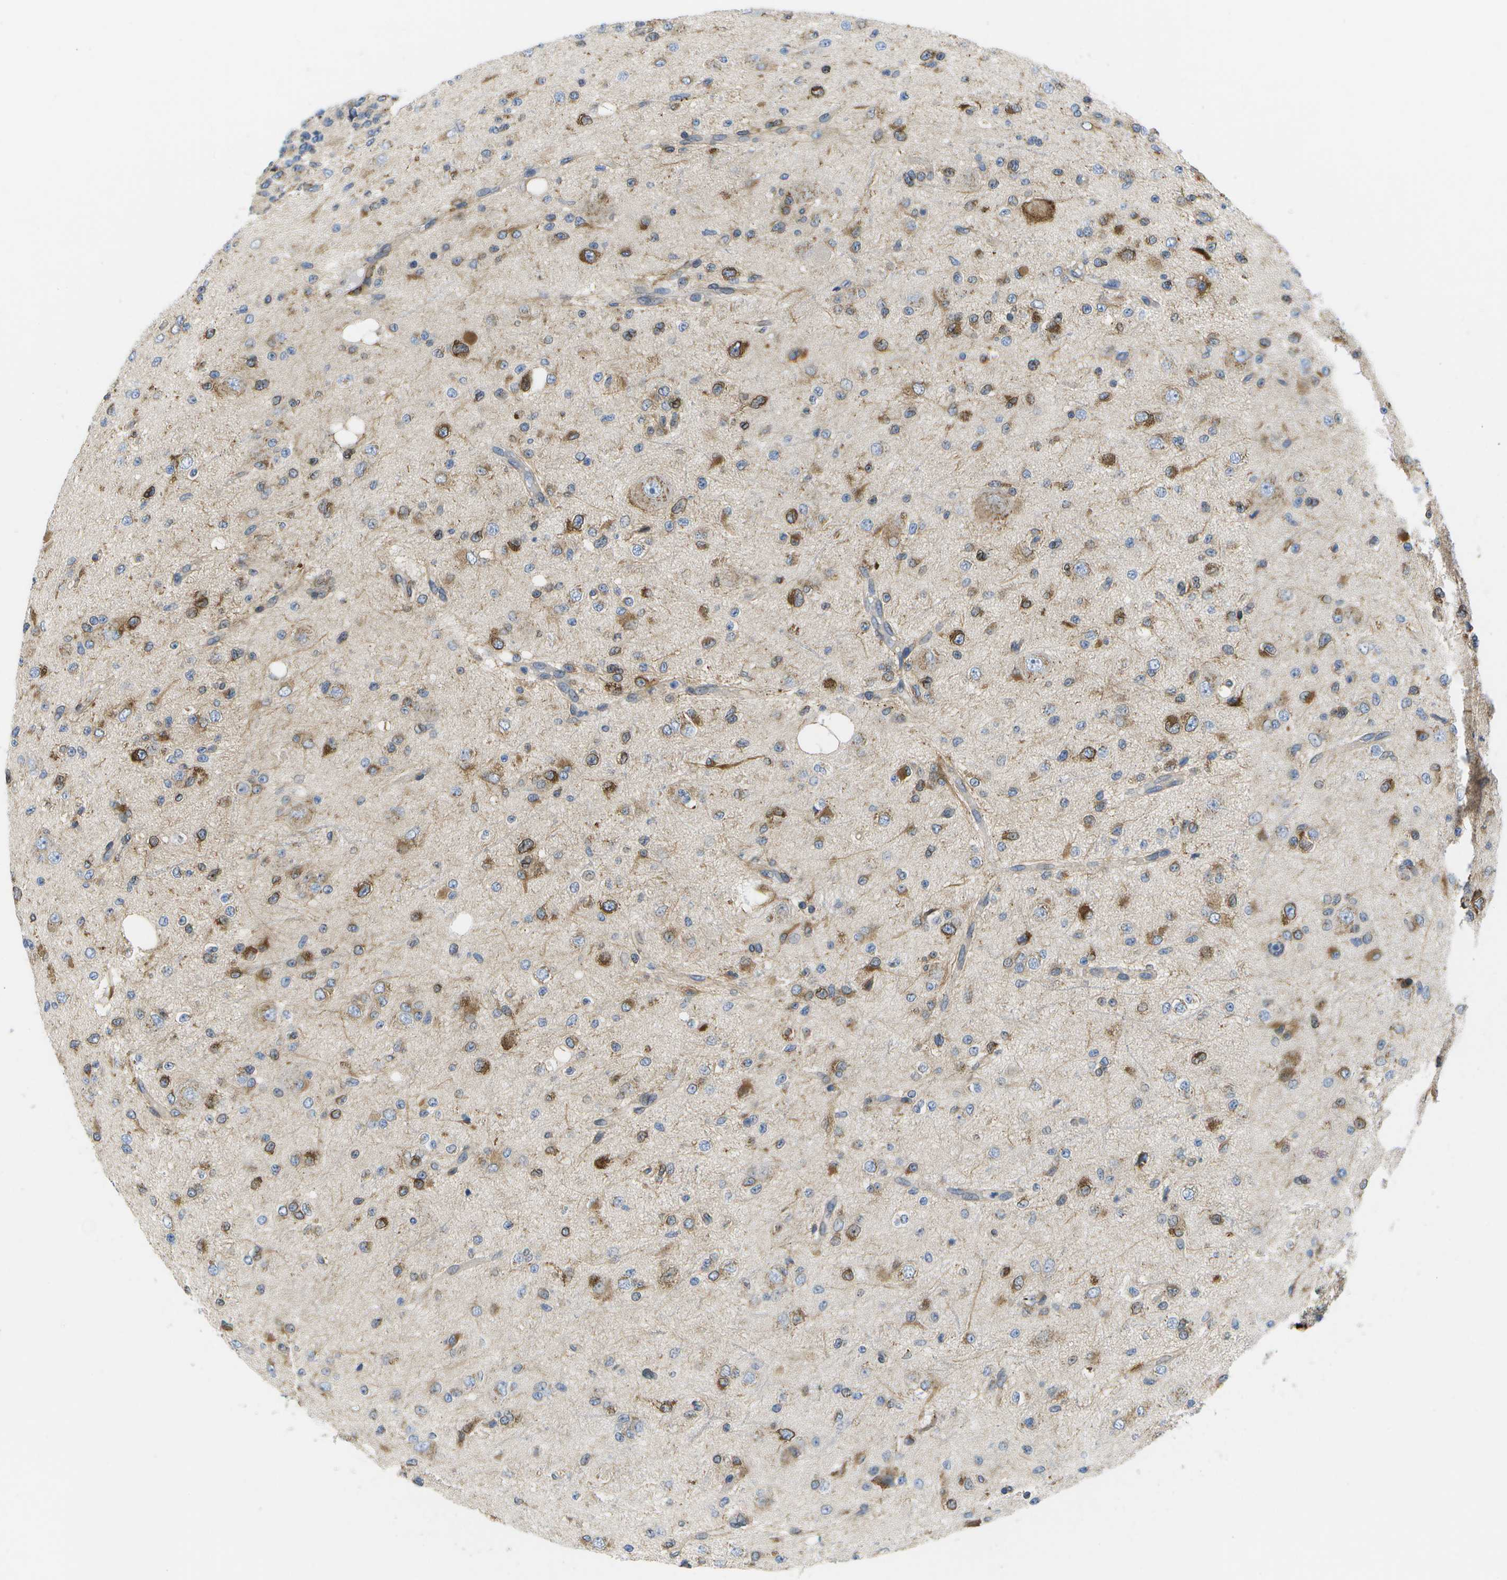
{"staining": {"intensity": "moderate", "quantity": "25%-75%", "location": "cytoplasmic/membranous"}, "tissue": "glioma", "cell_type": "Tumor cells", "image_type": "cancer", "snomed": [{"axis": "morphology", "description": "Glioma, malignant, High grade"}, {"axis": "topography", "description": "pancreas cauda"}], "caption": "A brown stain labels moderate cytoplasmic/membranous positivity of a protein in human glioma tumor cells.", "gene": "ZDHHC17", "patient": {"sex": "male", "age": 60}}